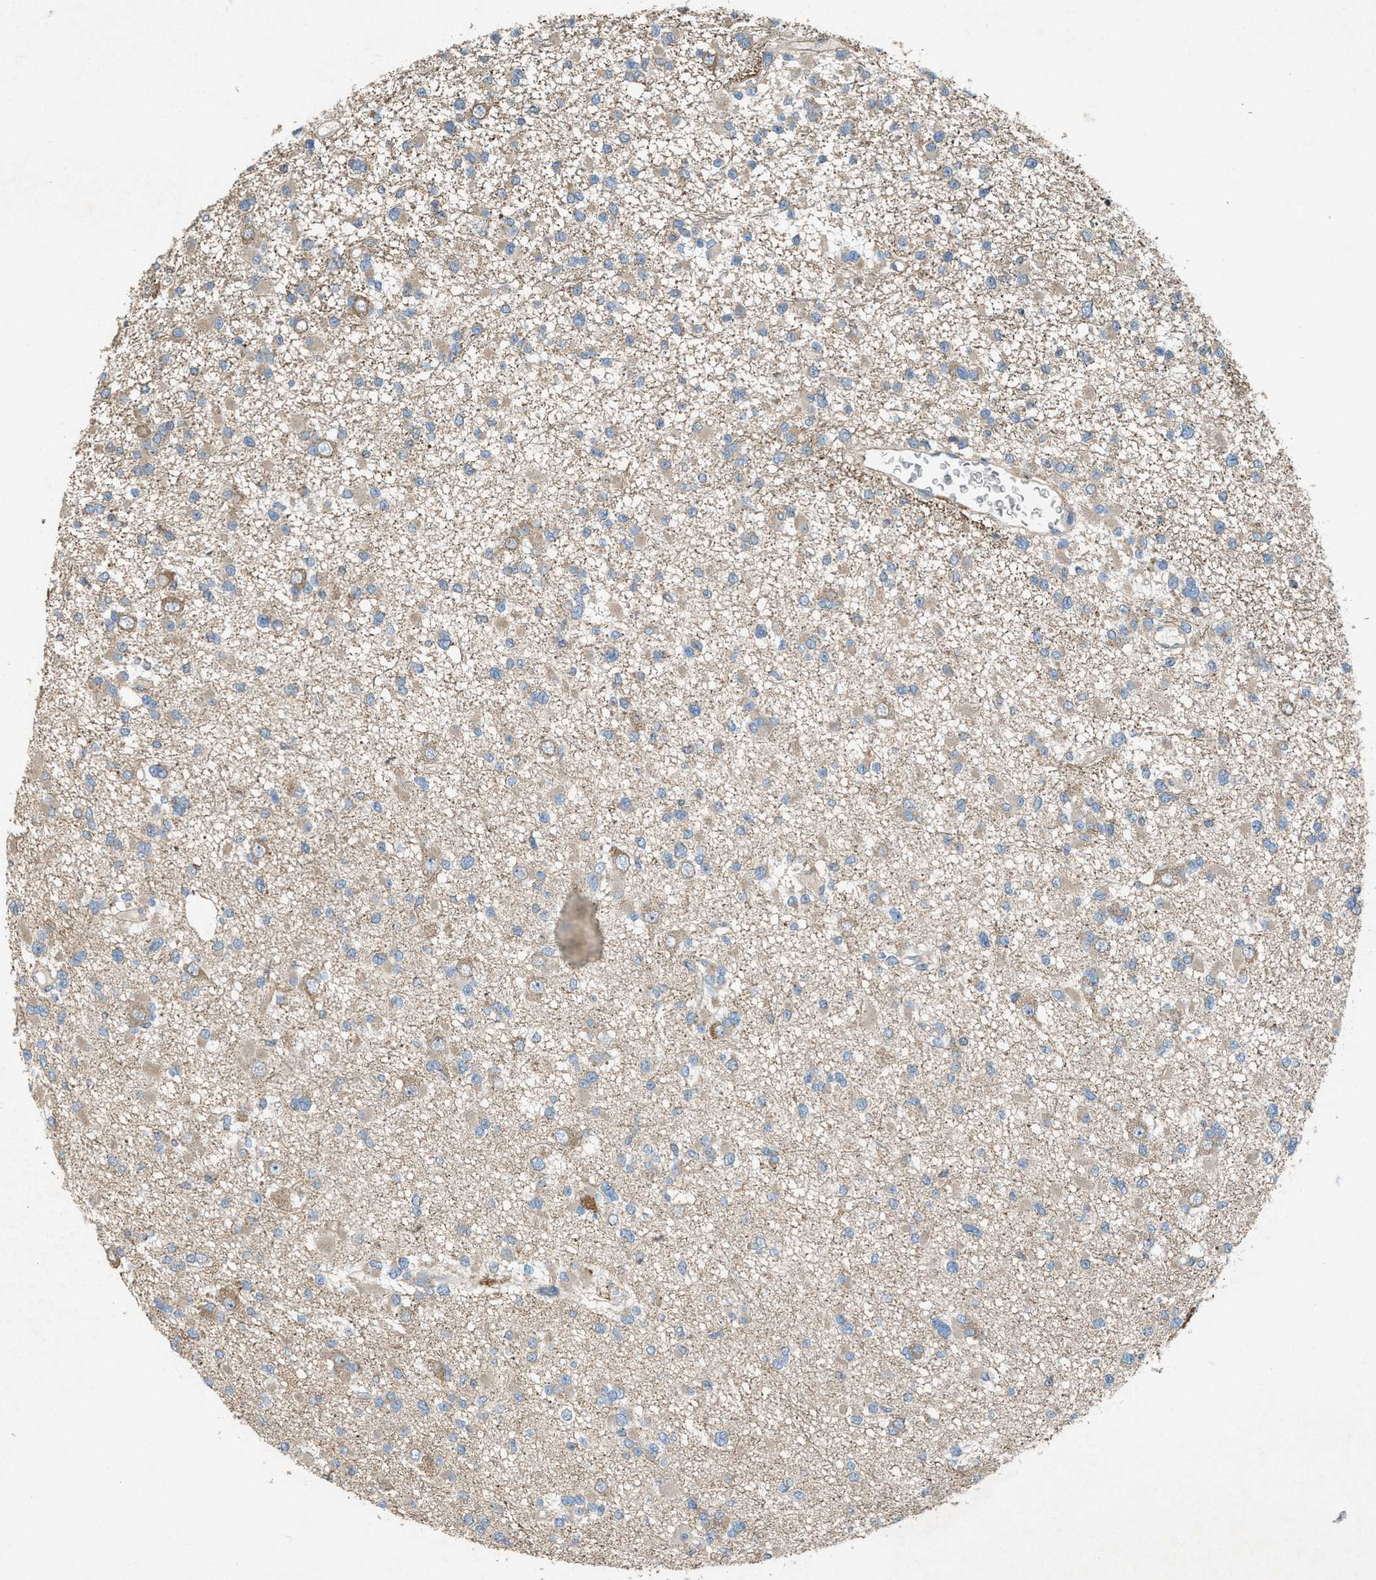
{"staining": {"intensity": "weak", "quantity": "<25%", "location": "cytoplasmic/membranous"}, "tissue": "glioma", "cell_type": "Tumor cells", "image_type": "cancer", "snomed": [{"axis": "morphology", "description": "Glioma, malignant, Low grade"}, {"axis": "topography", "description": "Brain"}], "caption": "Tumor cells show no significant positivity in malignant glioma (low-grade).", "gene": "PDP2", "patient": {"sex": "female", "age": 22}}